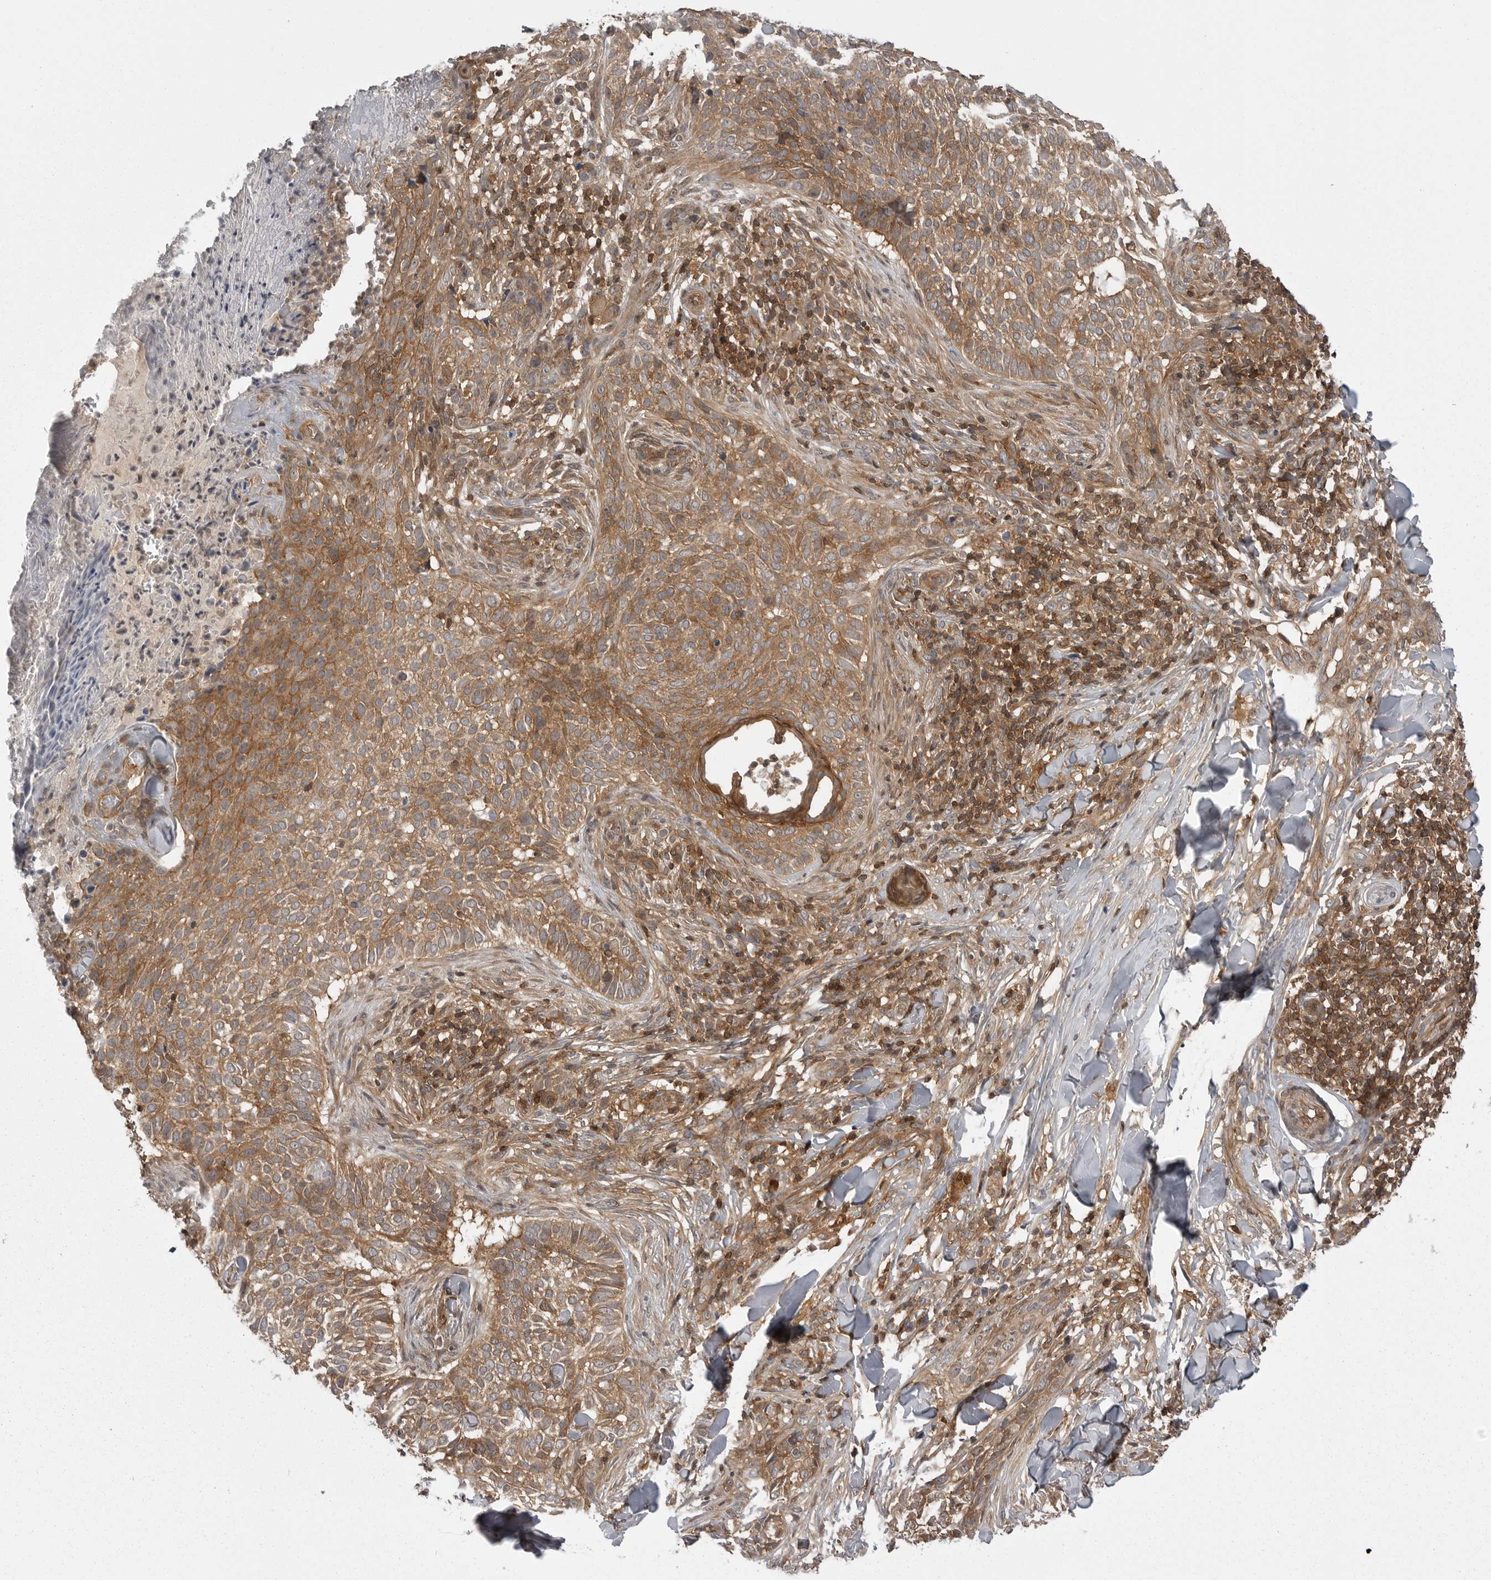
{"staining": {"intensity": "moderate", "quantity": ">75%", "location": "cytoplasmic/membranous"}, "tissue": "skin cancer", "cell_type": "Tumor cells", "image_type": "cancer", "snomed": [{"axis": "morphology", "description": "Normal tissue, NOS"}, {"axis": "morphology", "description": "Basal cell carcinoma"}, {"axis": "topography", "description": "Skin"}], "caption": "Skin cancer (basal cell carcinoma) was stained to show a protein in brown. There is medium levels of moderate cytoplasmic/membranous expression in approximately >75% of tumor cells.", "gene": "STK24", "patient": {"sex": "male", "age": 67}}